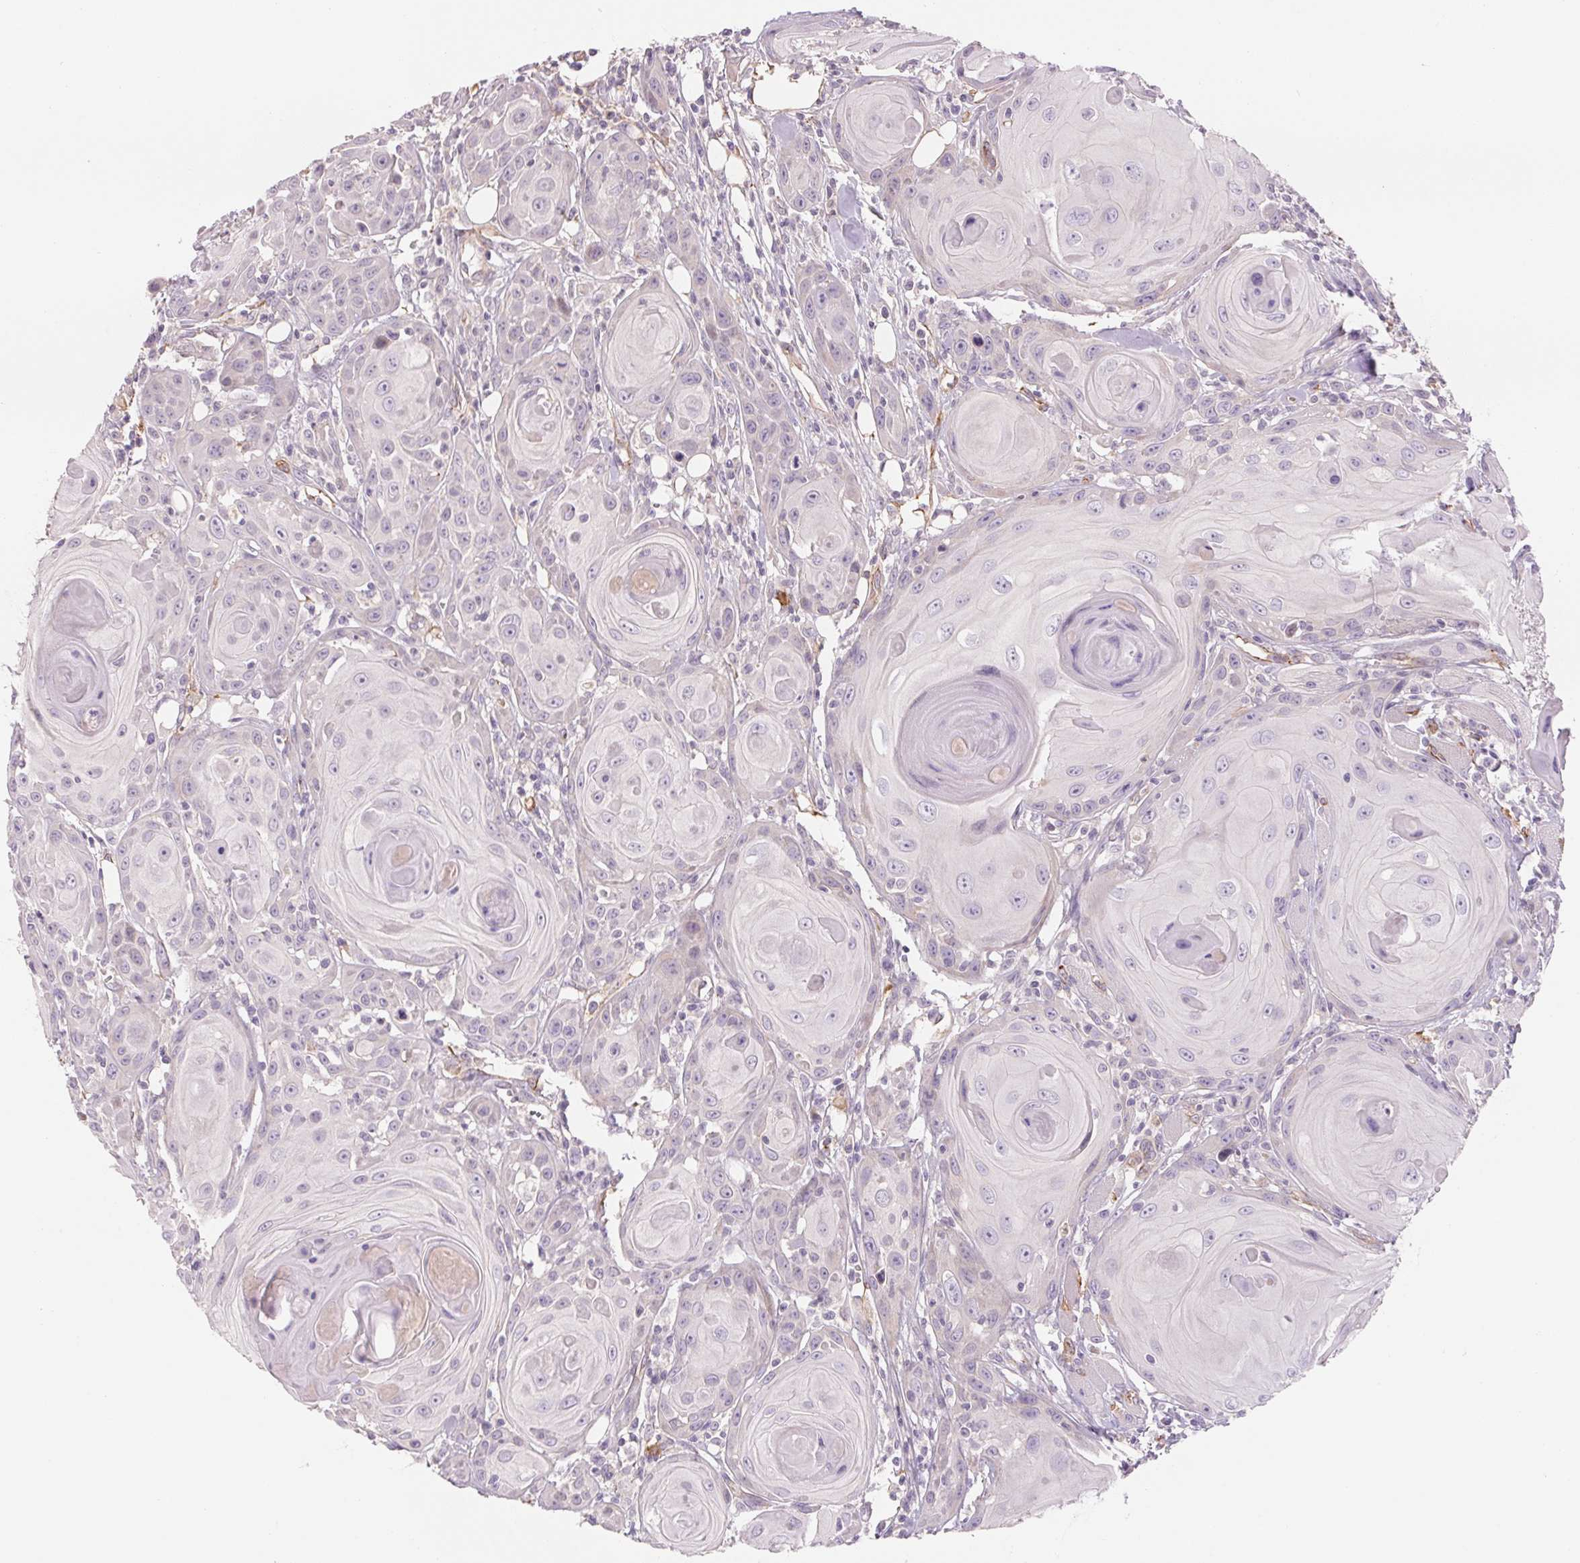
{"staining": {"intensity": "negative", "quantity": "none", "location": "none"}, "tissue": "head and neck cancer", "cell_type": "Tumor cells", "image_type": "cancer", "snomed": [{"axis": "morphology", "description": "Squamous cell carcinoma, NOS"}, {"axis": "topography", "description": "Head-Neck"}], "caption": "There is no significant staining in tumor cells of head and neck cancer.", "gene": "ANKRD13B", "patient": {"sex": "female", "age": 80}}